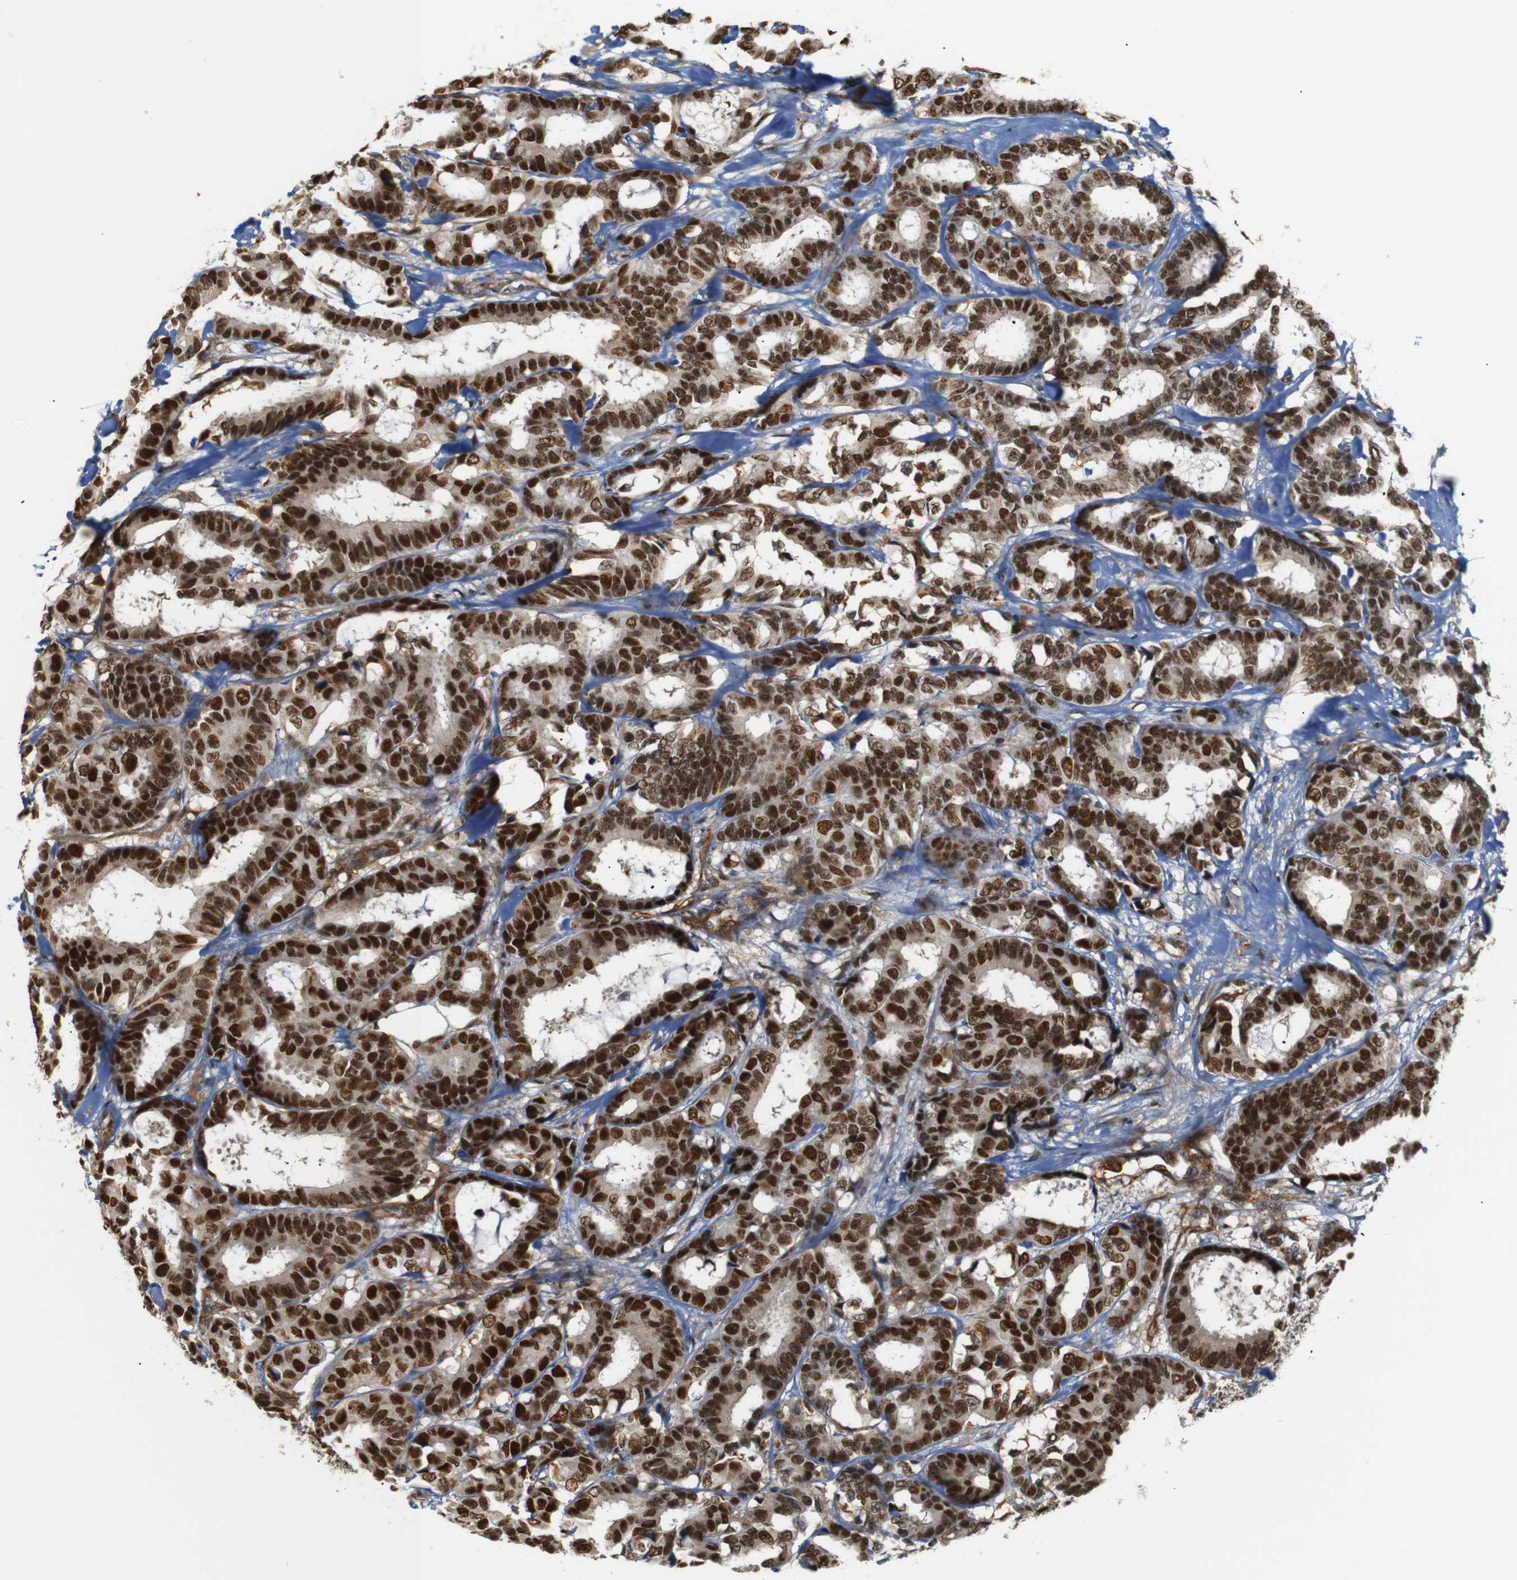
{"staining": {"intensity": "strong", "quantity": ">75%", "location": "nuclear"}, "tissue": "breast cancer", "cell_type": "Tumor cells", "image_type": "cancer", "snomed": [{"axis": "morphology", "description": "Duct carcinoma"}, {"axis": "topography", "description": "Breast"}], "caption": "Immunohistochemistry (IHC) of intraductal carcinoma (breast) shows high levels of strong nuclear staining in about >75% of tumor cells.", "gene": "PARN", "patient": {"sex": "female", "age": 87}}